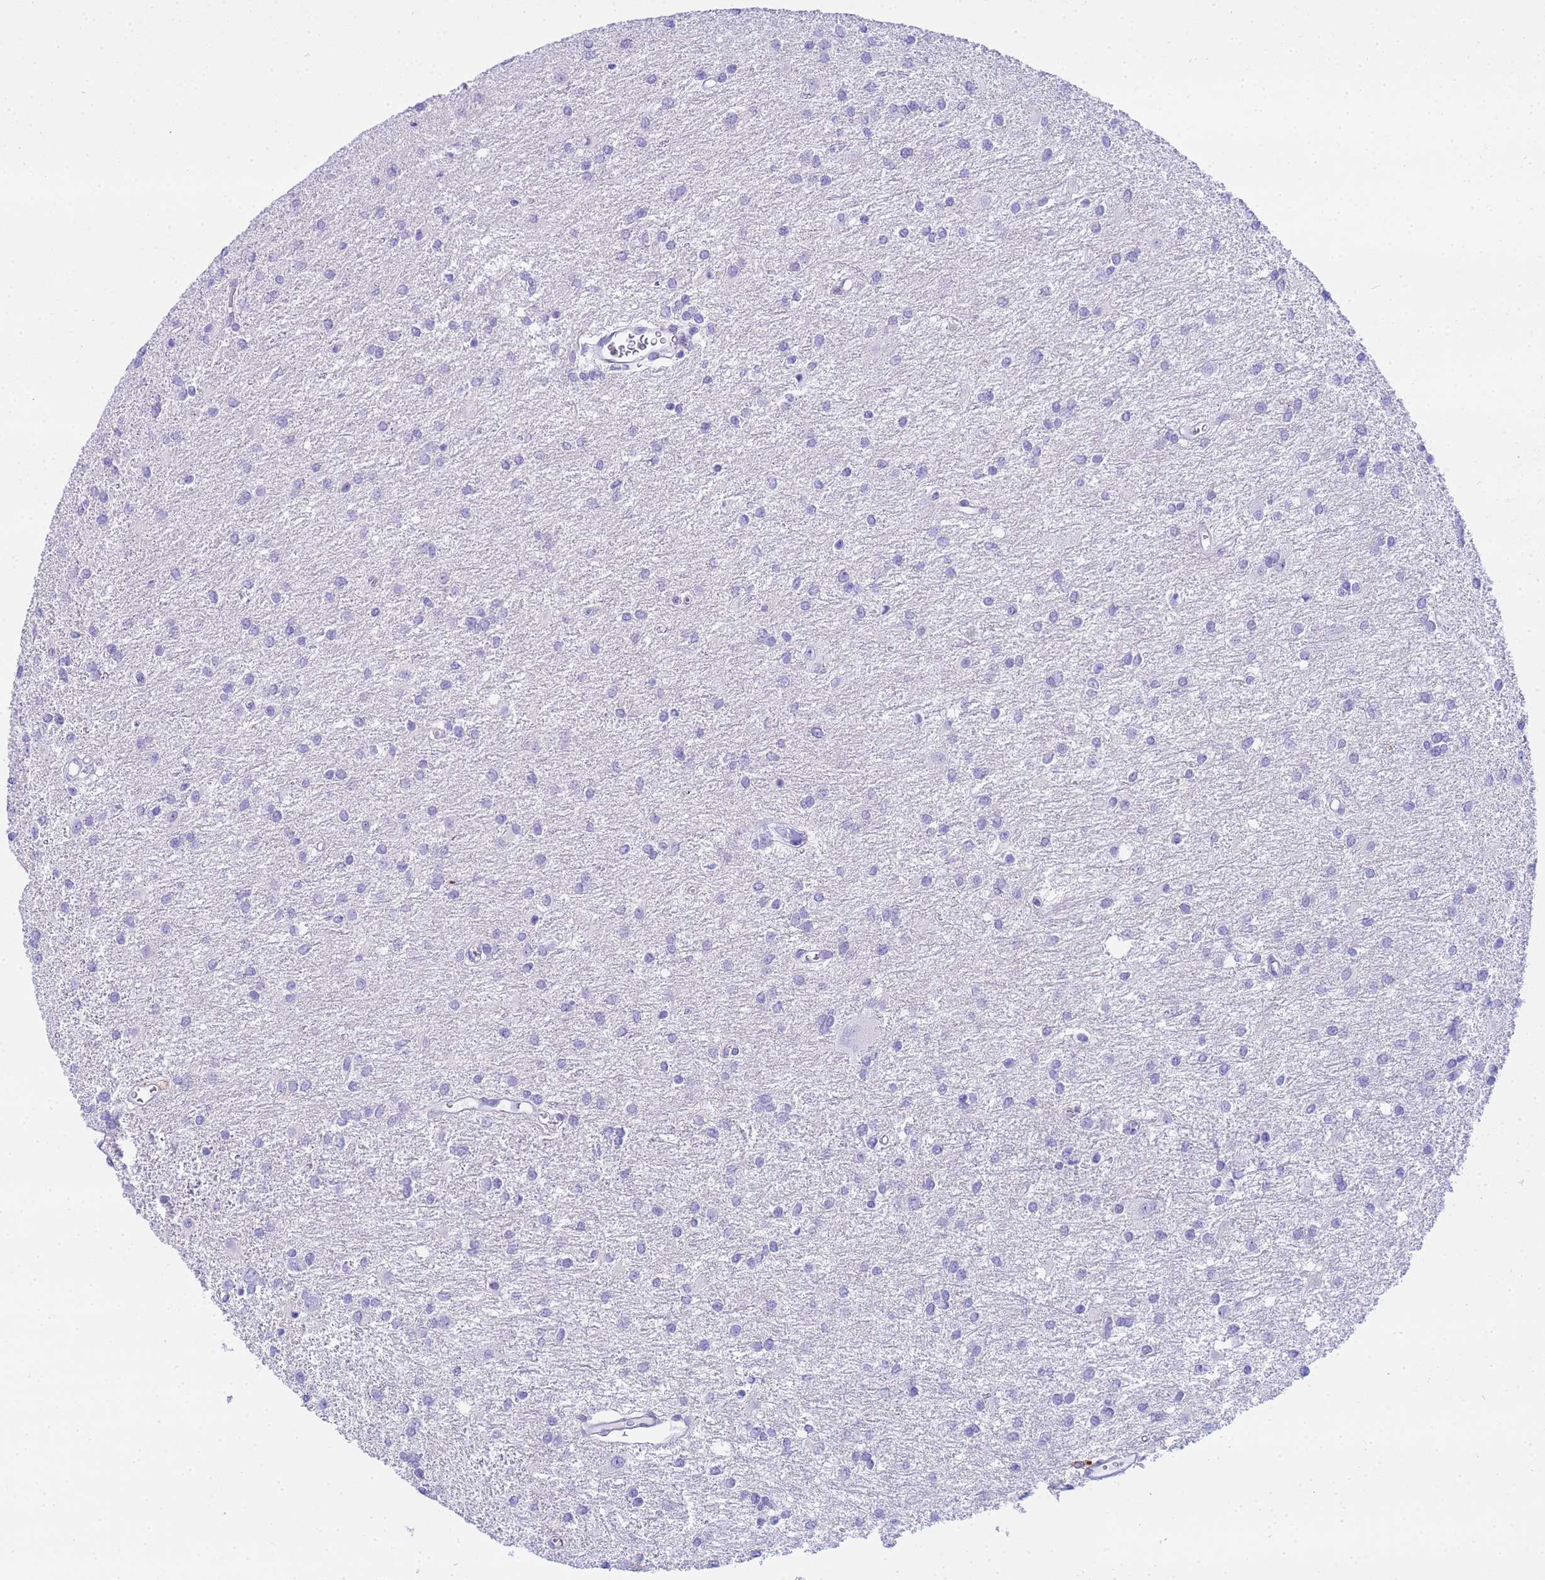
{"staining": {"intensity": "negative", "quantity": "none", "location": "none"}, "tissue": "glioma", "cell_type": "Tumor cells", "image_type": "cancer", "snomed": [{"axis": "morphology", "description": "Glioma, malignant, High grade"}, {"axis": "topography", "description": "Brain"}], "caption": "A photomicrograph of human high-grade glioma (malignant) is negative for staining in tumor cells.", "gene": "AQP12A", "patient": {"sex": "female", "age": 50}}